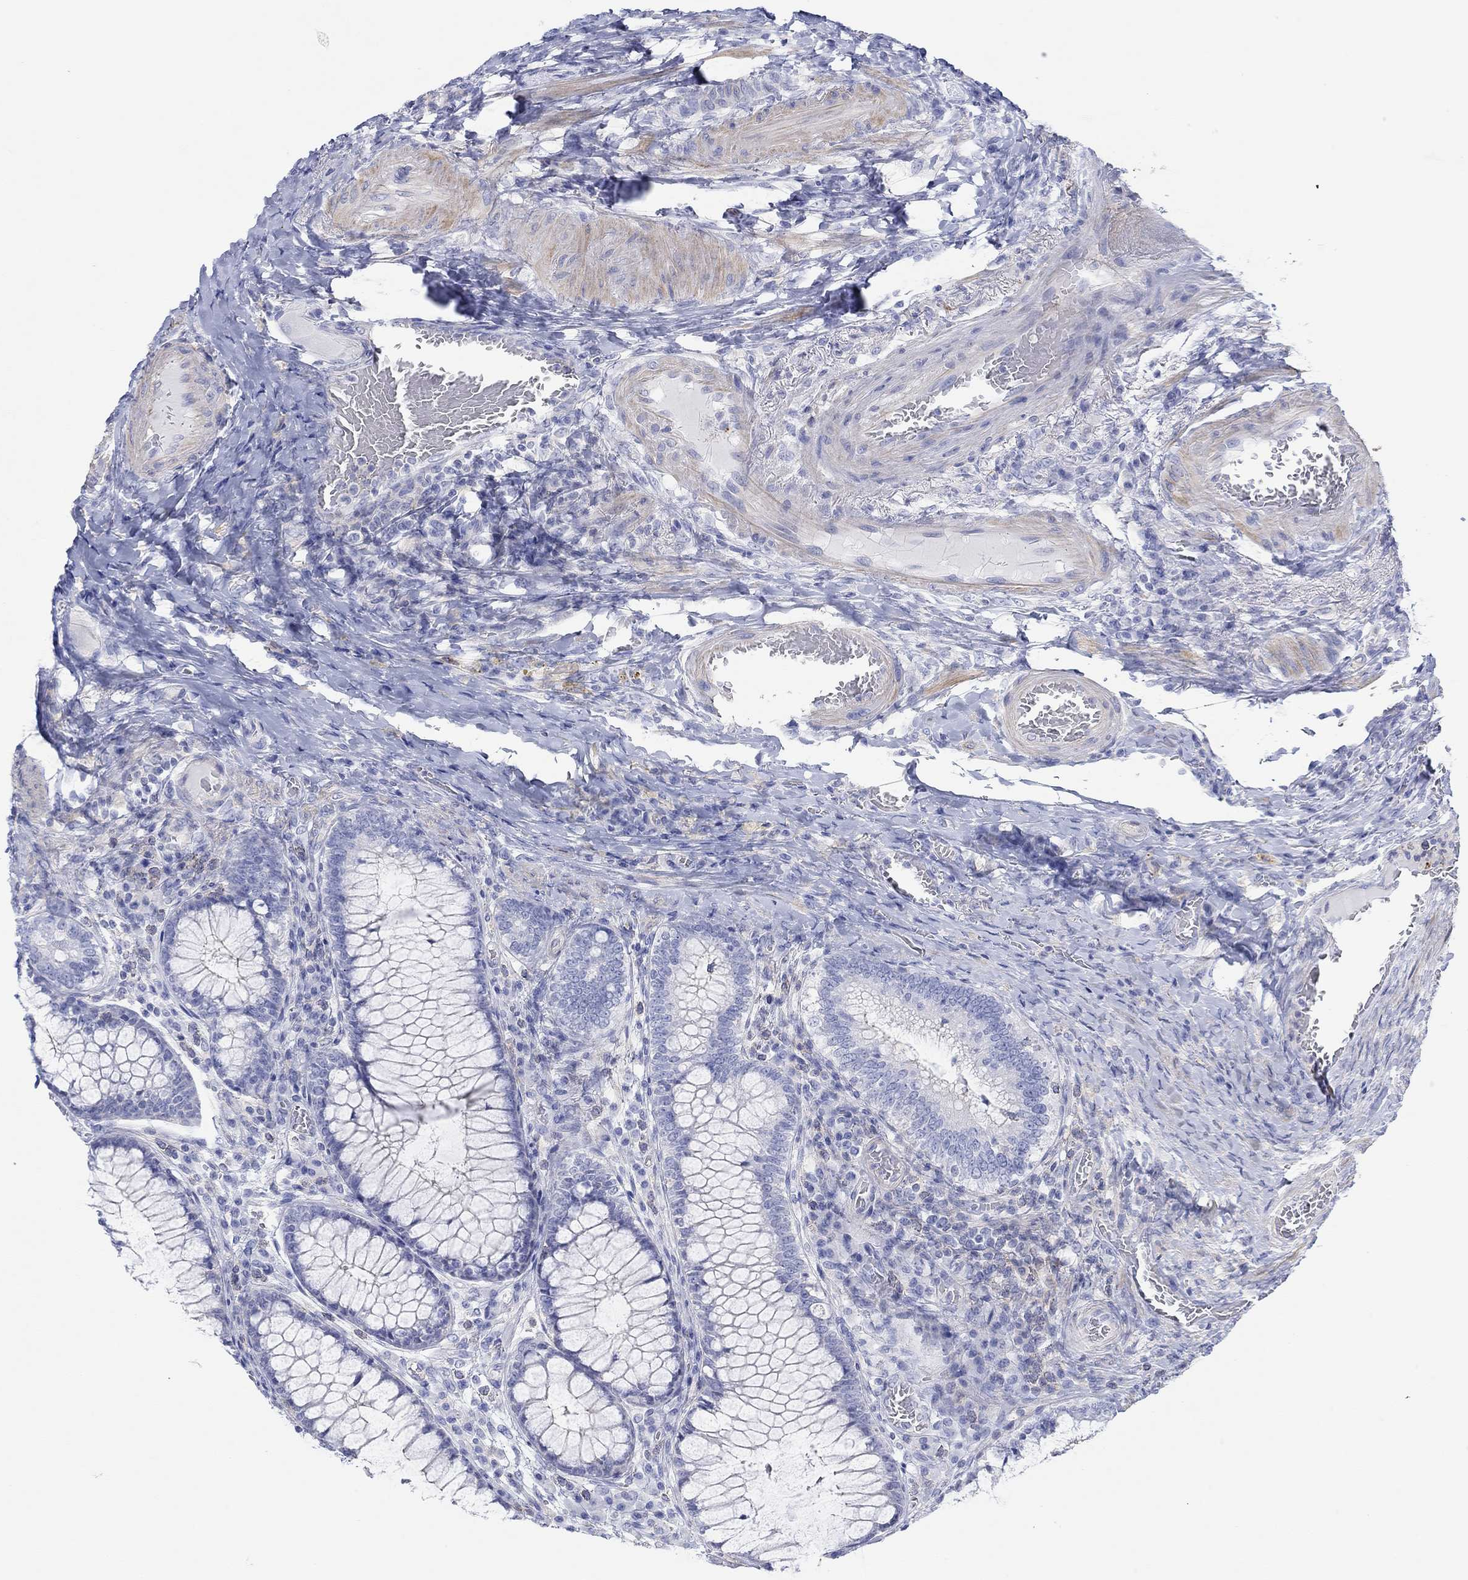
{"staining": {"intensity": "negative", "quantity": "none", "location": "none"}, "tissue": "colorectal cancer", "cell_type": "Tumor cells", "image_type": "cancer", "snomed": [{"axis": "morphology", "description": "Adenocarcinoma, NOS"}, {"axis": "topography", "description": "Colon"}], "caption": "A high-resolution photomicrograph shows IHC staining of colorectal cancer, which exhibits no significant staining in tumor cells.", "gene": "PPIL6", "patient": {"sex": "female", "age": 86}}